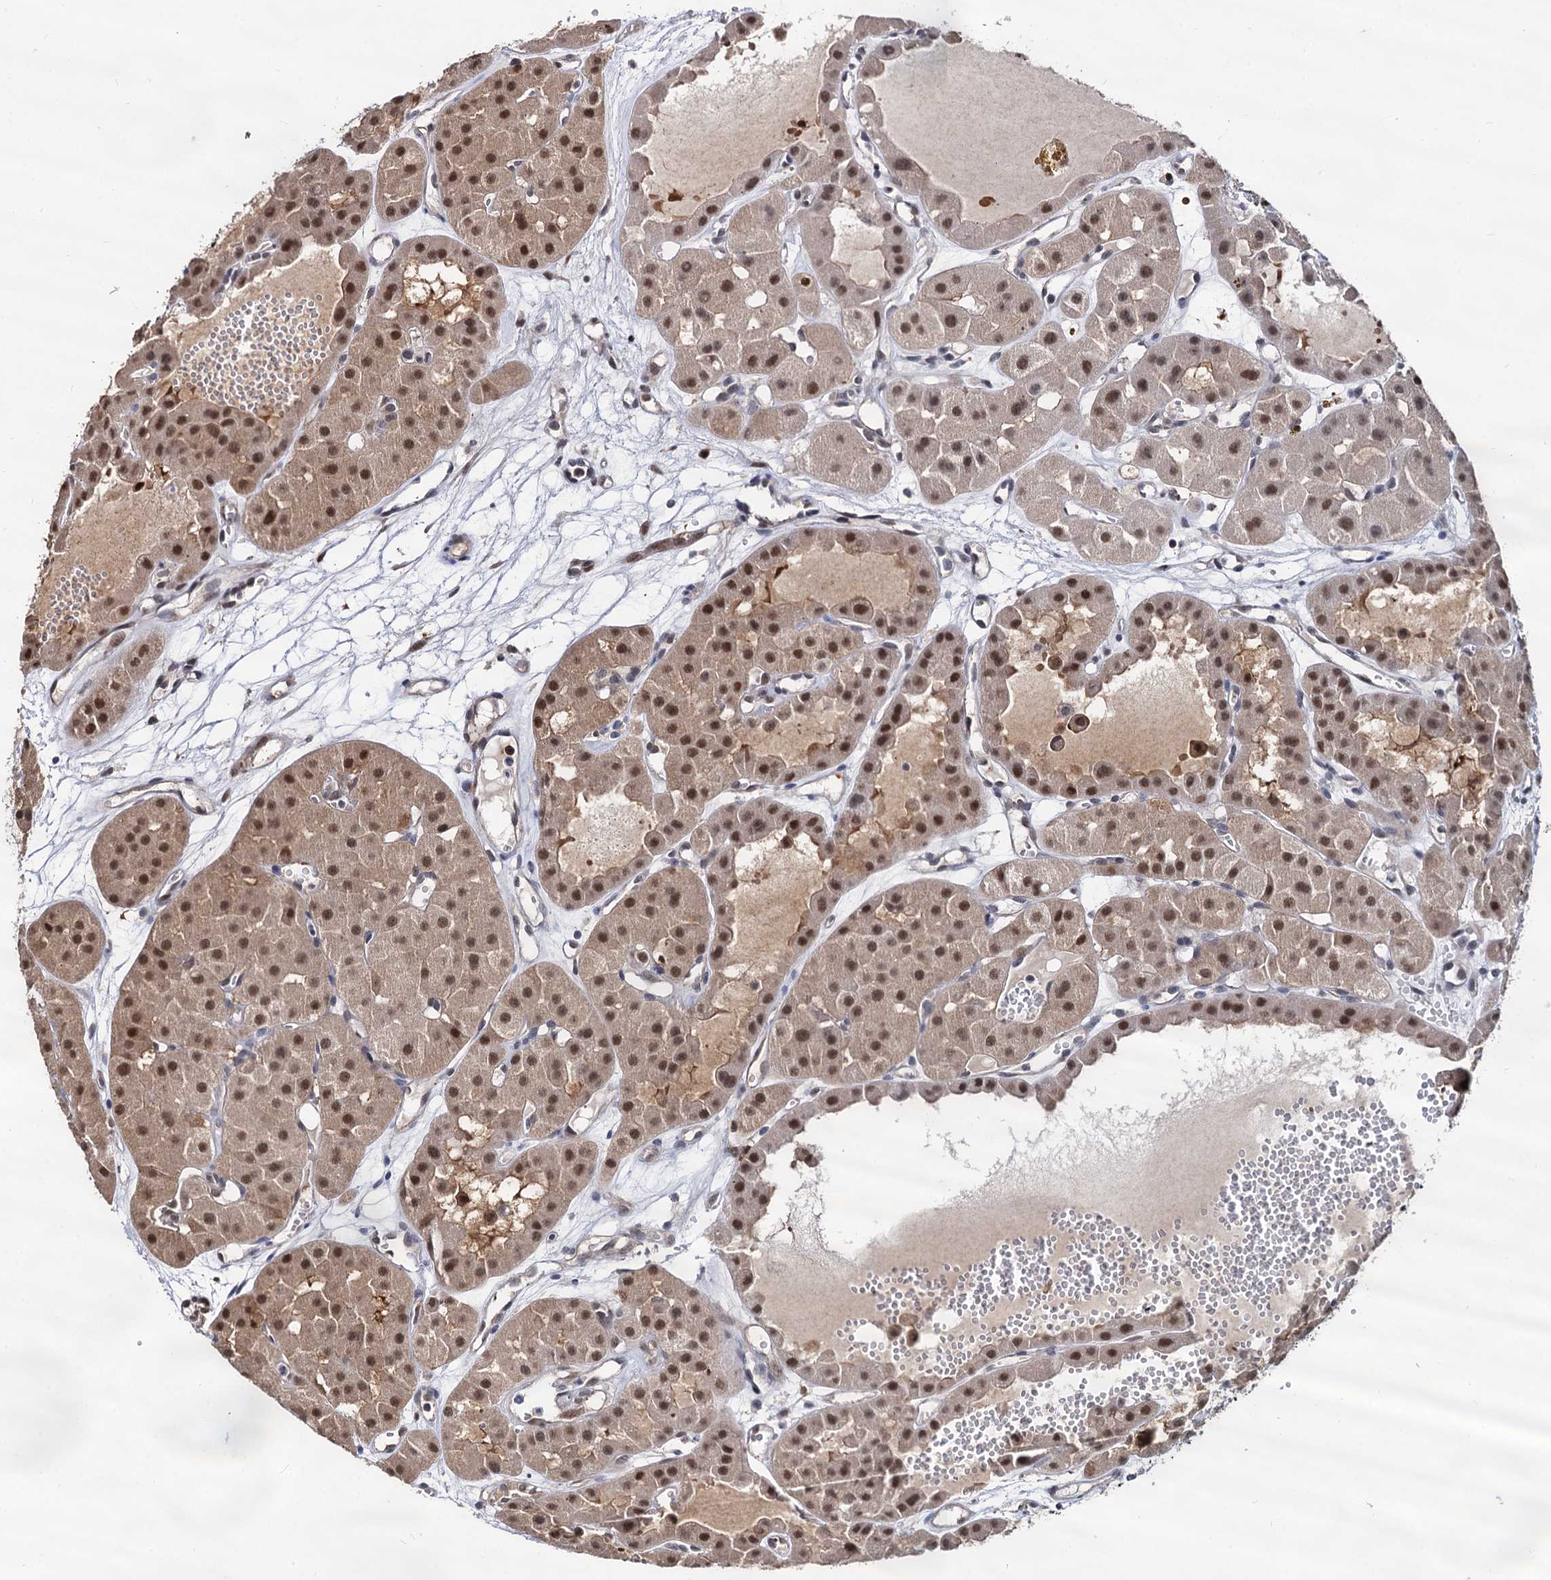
{"staining": {"intensity": "moderate", "quantity": ">75%", "location": "nuclear"}, "tissue": "renal cancer", "cell_type": "Tumor cells", "image_type": "cancer", "snomed": [{"axis": "morphology", "description": "Carcinoma, NOS"}, {"axis": "topography", "description": "Kidney"}], "caption": "Tumor cells reveal moderate nuclear expression in approximately >75% of cells in renal cancer (carcinoma).", "gene": "PSMD4", "patient": {"sex": "female", "age": 75}}